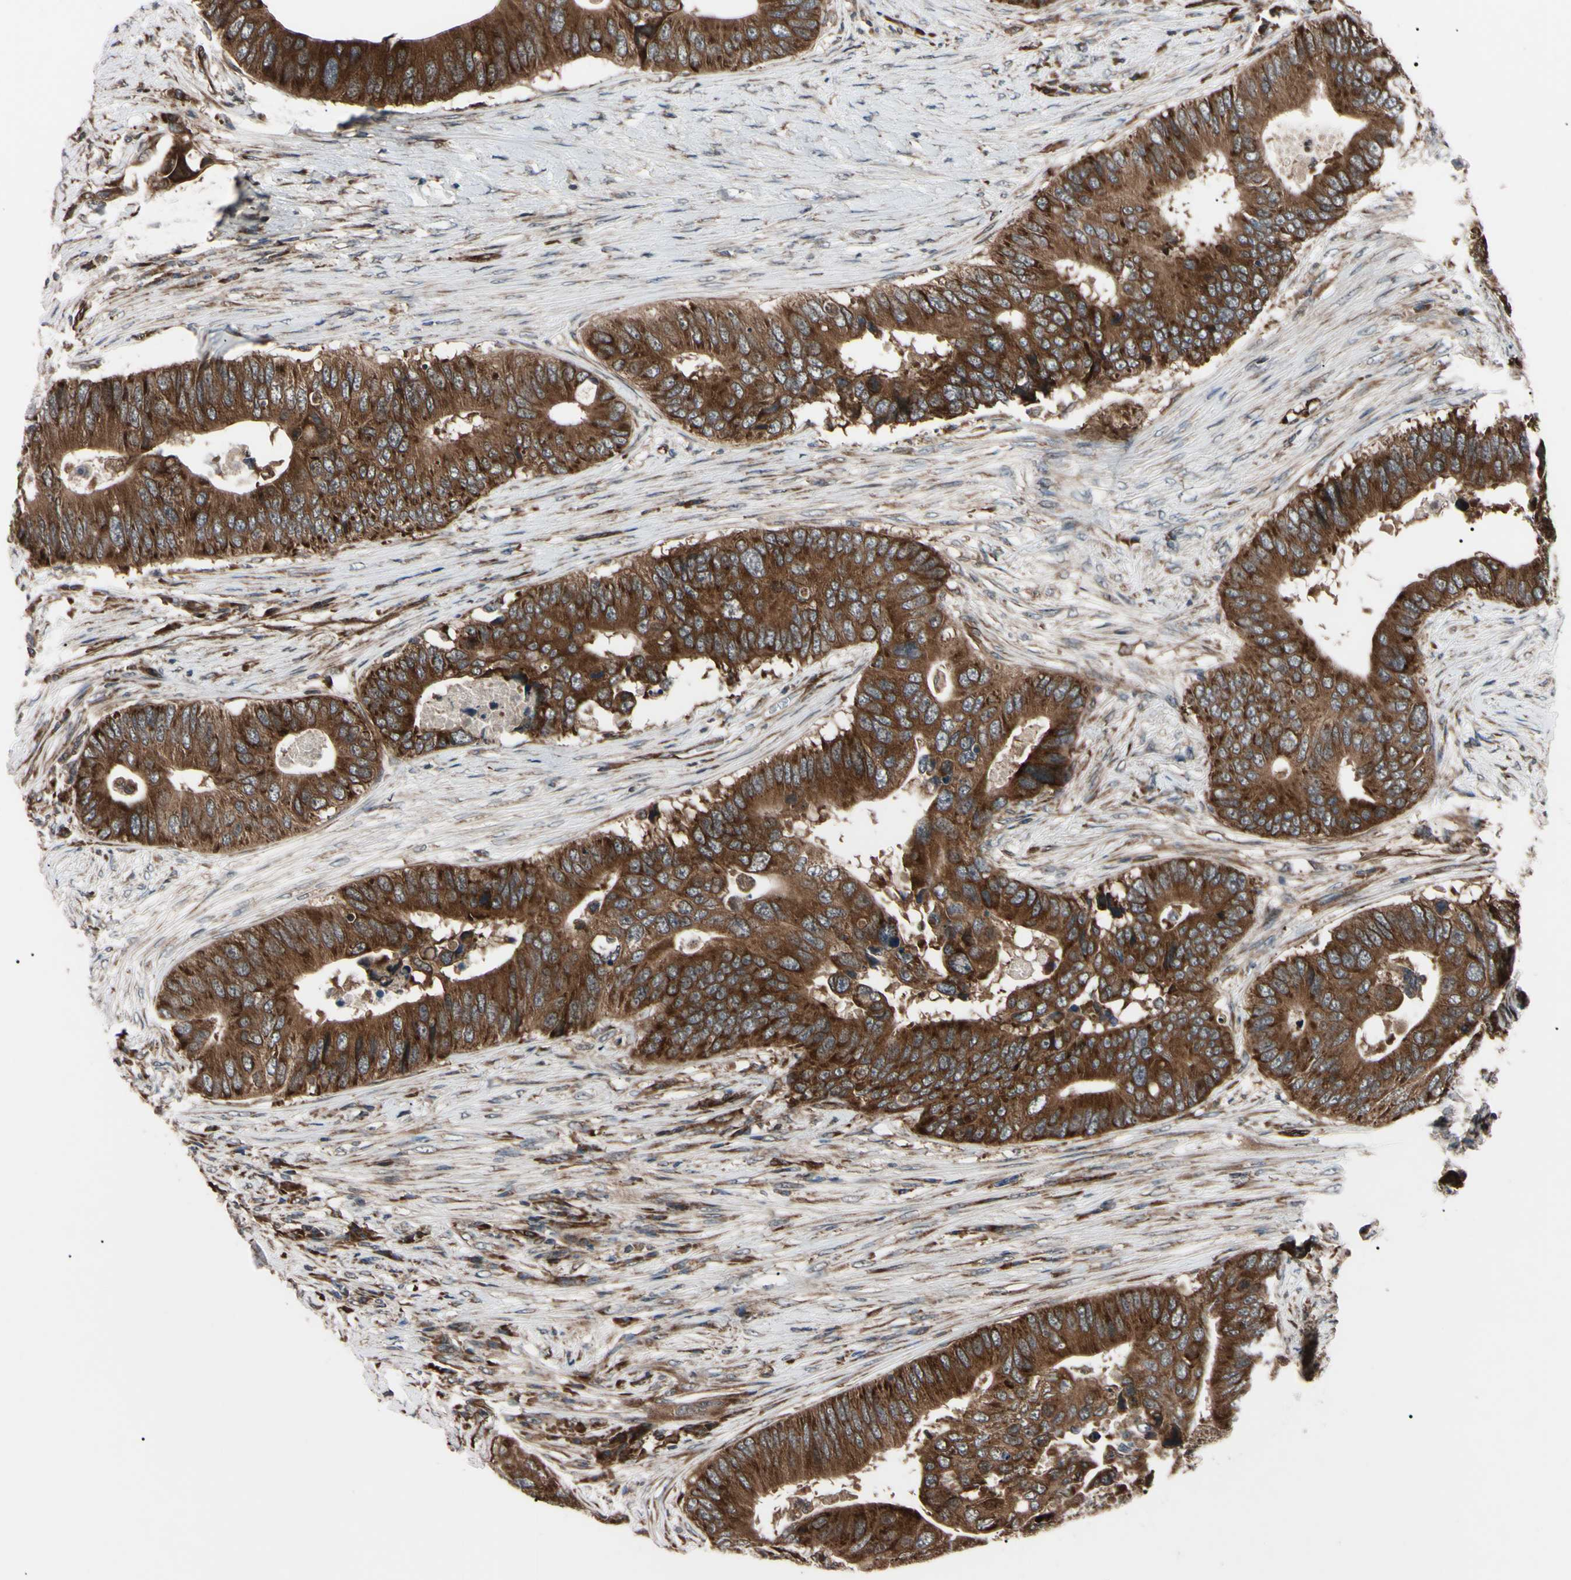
{"staining": {"intensity": "strong", "quantity": ">75%", "location": "cytoplasmic/membranous"}, "tissue": "colorectal cancer", "cell_type": "Tumor cells", "image_type": "cancer", "snomed": [{"axis": "morphology", "description": "Adenocarcinoma, NOS"}, {"axis": "topography", "description": "Colon"}], "caption": "Colorectal adenocarcinoma stained for a protein displays strong cytoplasmic/membranous positivity in tumor cells. (IHC, brightfield microscopy, high magnification).", "gene": "GUCY1B1", "patient": {"sex": "male", "age": 71}}